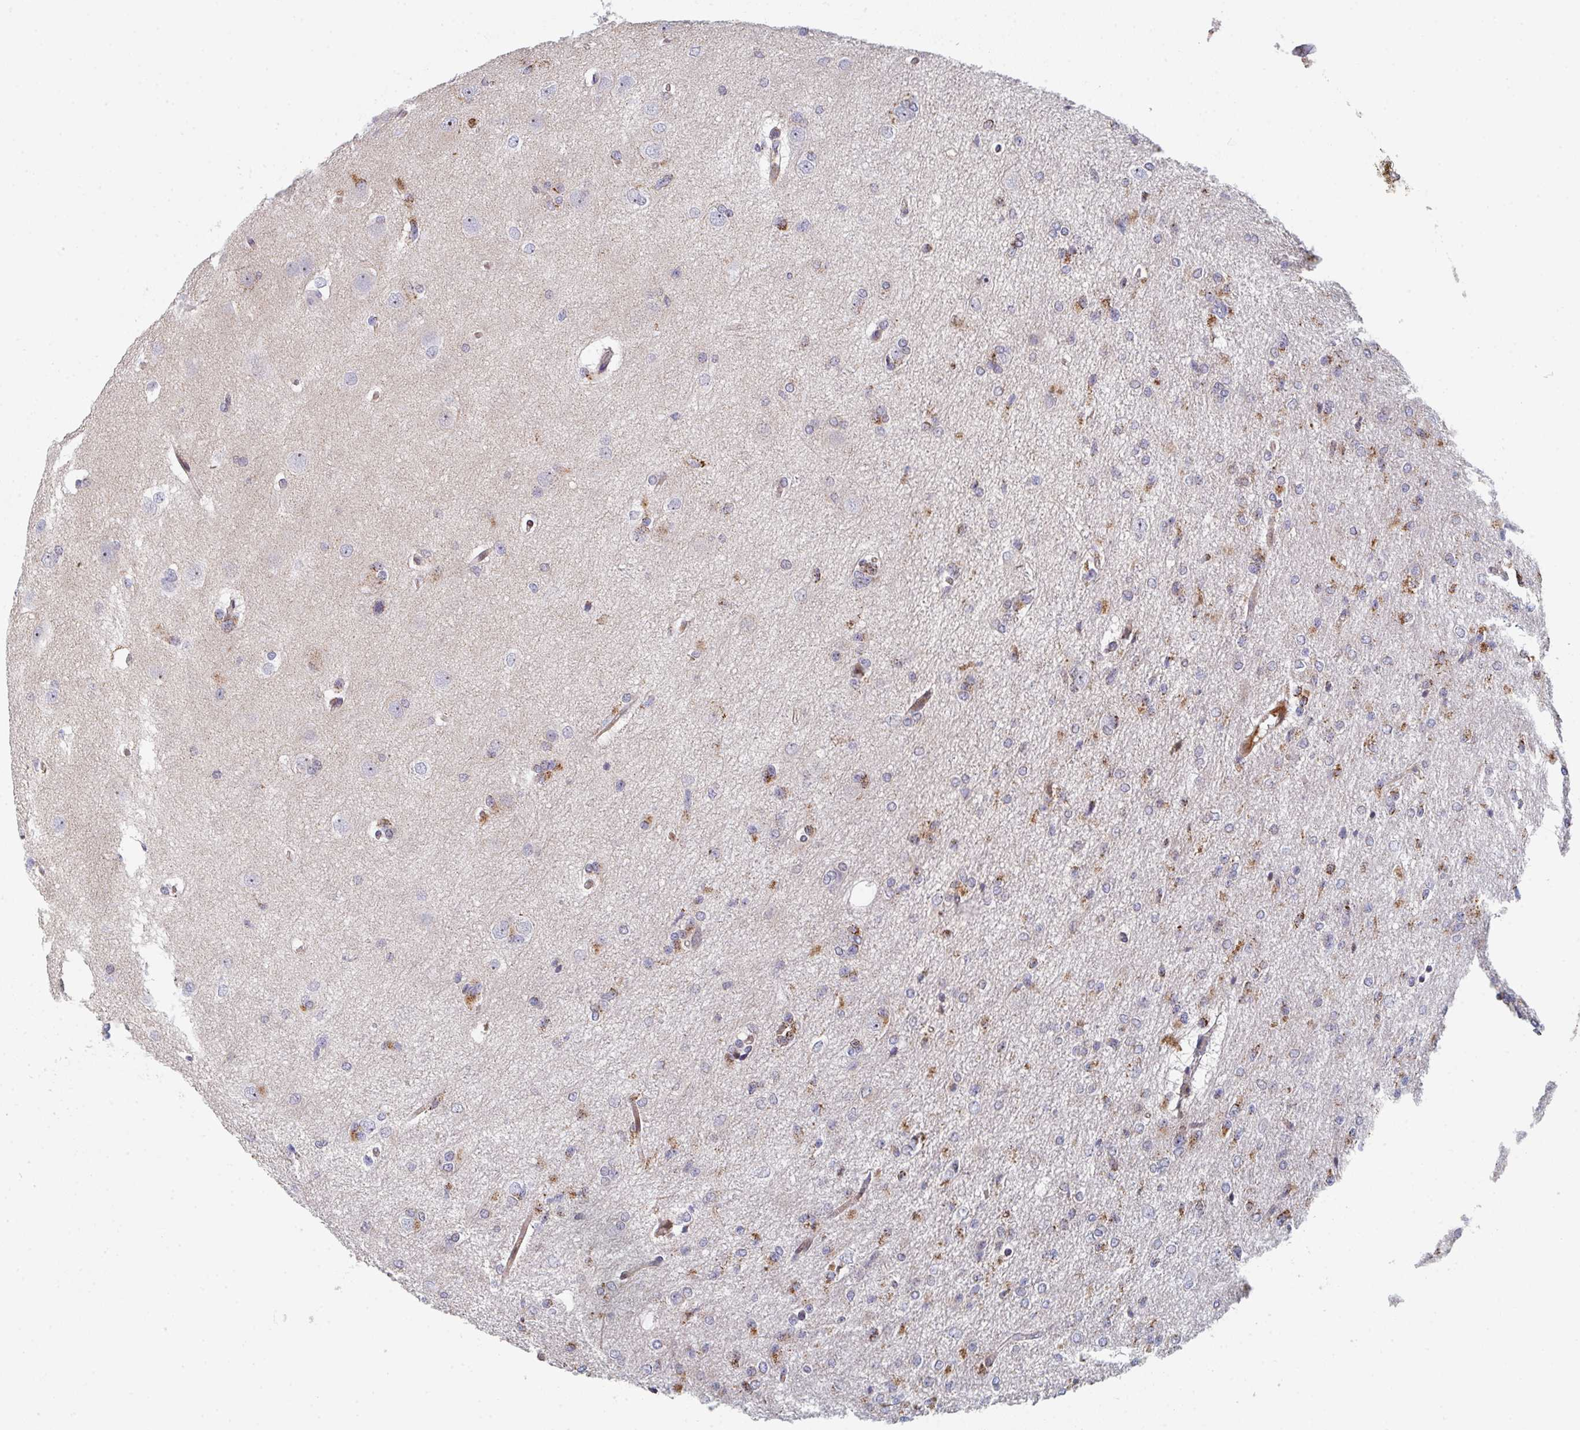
{"staining": {"intensity": "moderate", "quantity": "25%-75%", "location": "cytoplasmic/membranous"}, "tissue": "glioma", "cell_type": "Tumor cells", "image_type": "cancer", "snomed": [{"axis": "morphology", "description": "Glioma, malignant, Low grade"}, {"axis": "topography", "description": "Brain"}], "caption": "DAB (3,3'-diaminobenzidine) immunohistochemical staining of human glioma shows moderate cytoplasmic/membranous protein positivity in approximately 25%-75% of tumor cells. The staining was performed using DAB (3,3'-diaminobenzidine) to visualize the protein expression in brown, while the nuclei were stained in blue with hematoxylin (Magnification: 20x).", "gene": "ZNF644", "patient": {"sex": "male", "age": 26}}